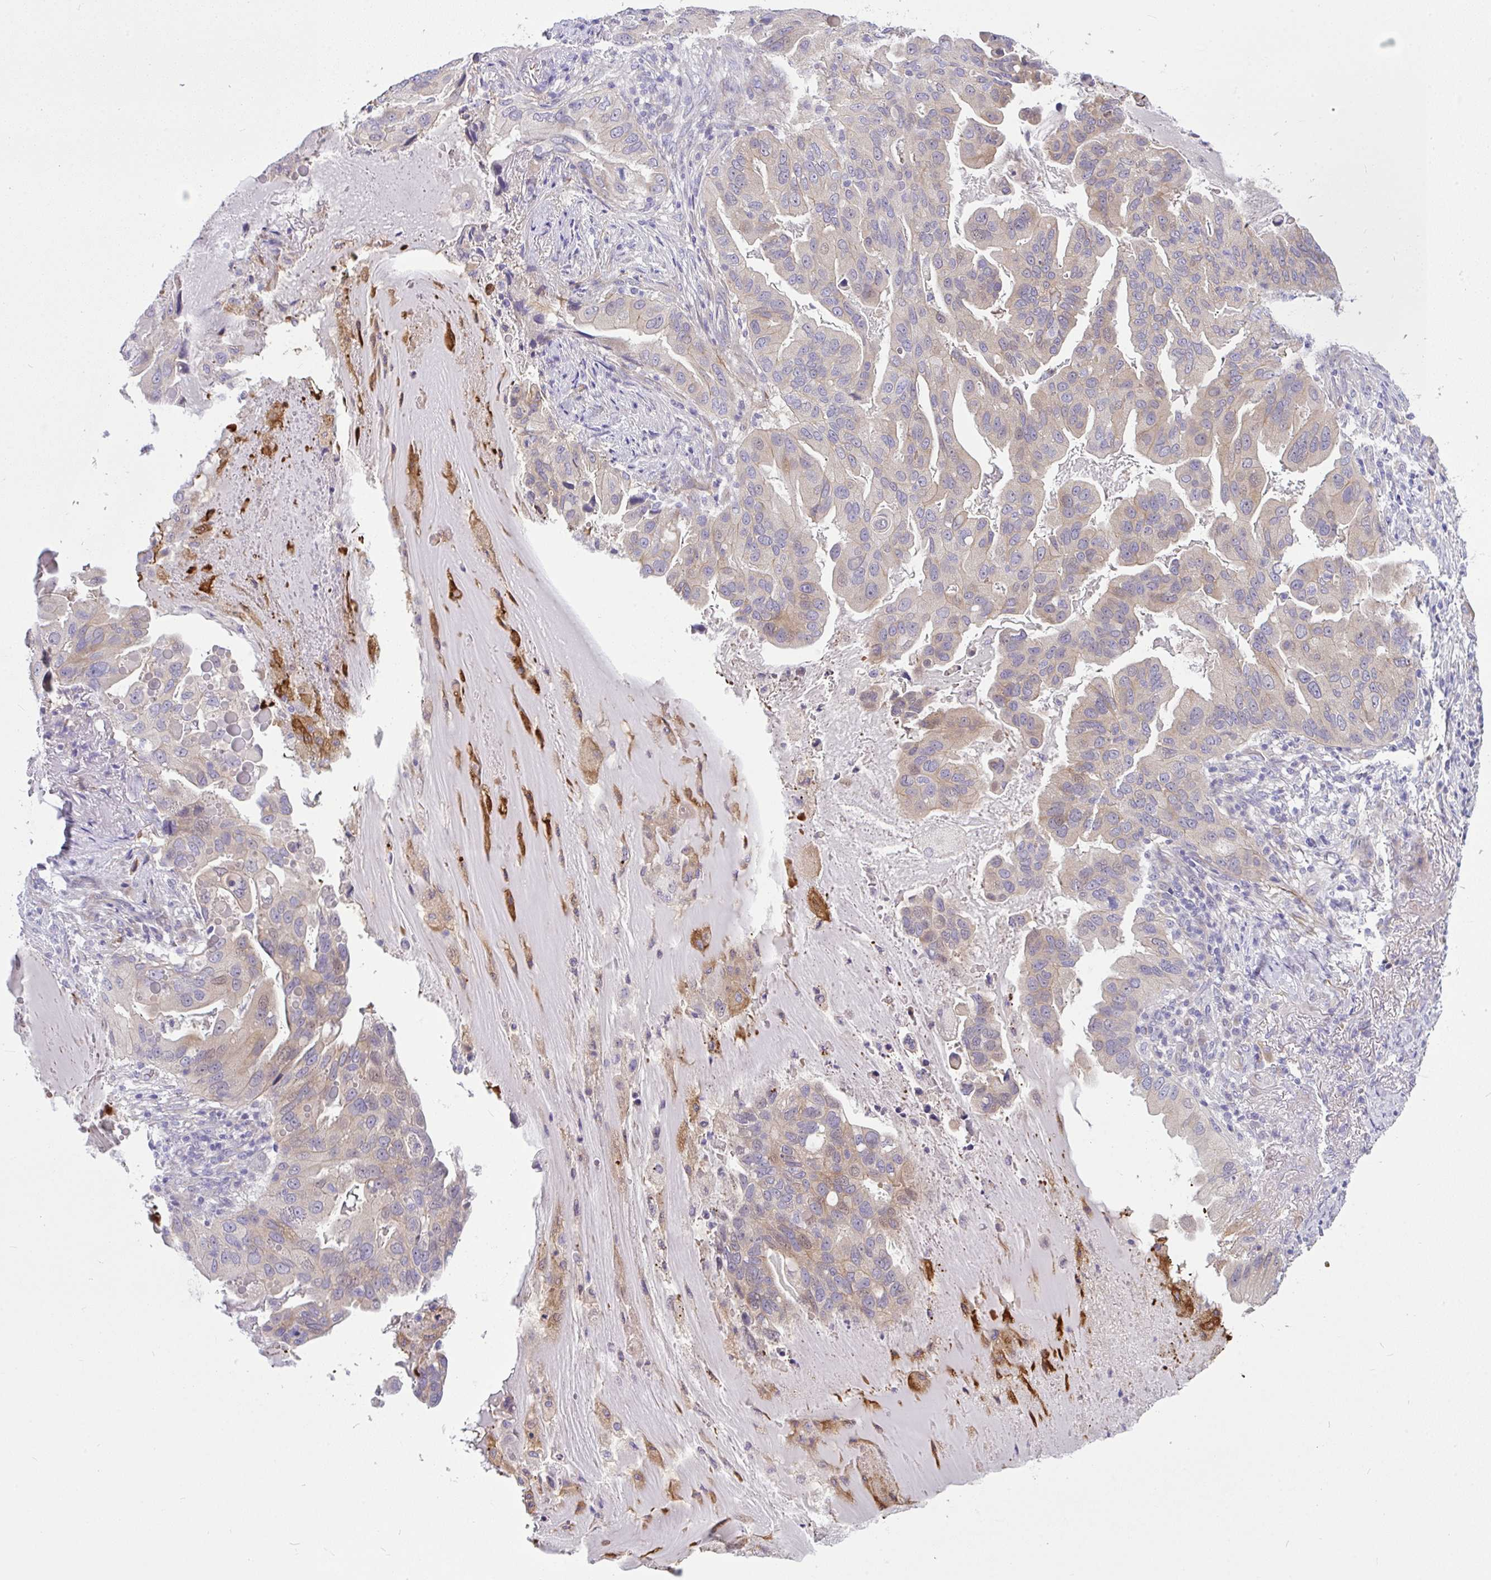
{"staining": {"intensity": "weak", "quantity": "<25%", "location": "cytoplasmic/membranous"}, "tissue": "lung cancer", "cell_type": "Tumor cells", "image_type": "cancer", "snomed": [{"axis": "morphology", "description": "Adenocarcinoma, NOS"}, {"axis": "topography", "description": "Lung"}], "caption": "Immunohistochemical staining of human lung cancer displays no significant positivity in tumor cells.", "gene": "MOCS1", "patient": {"sex": "female", "age": 69}}